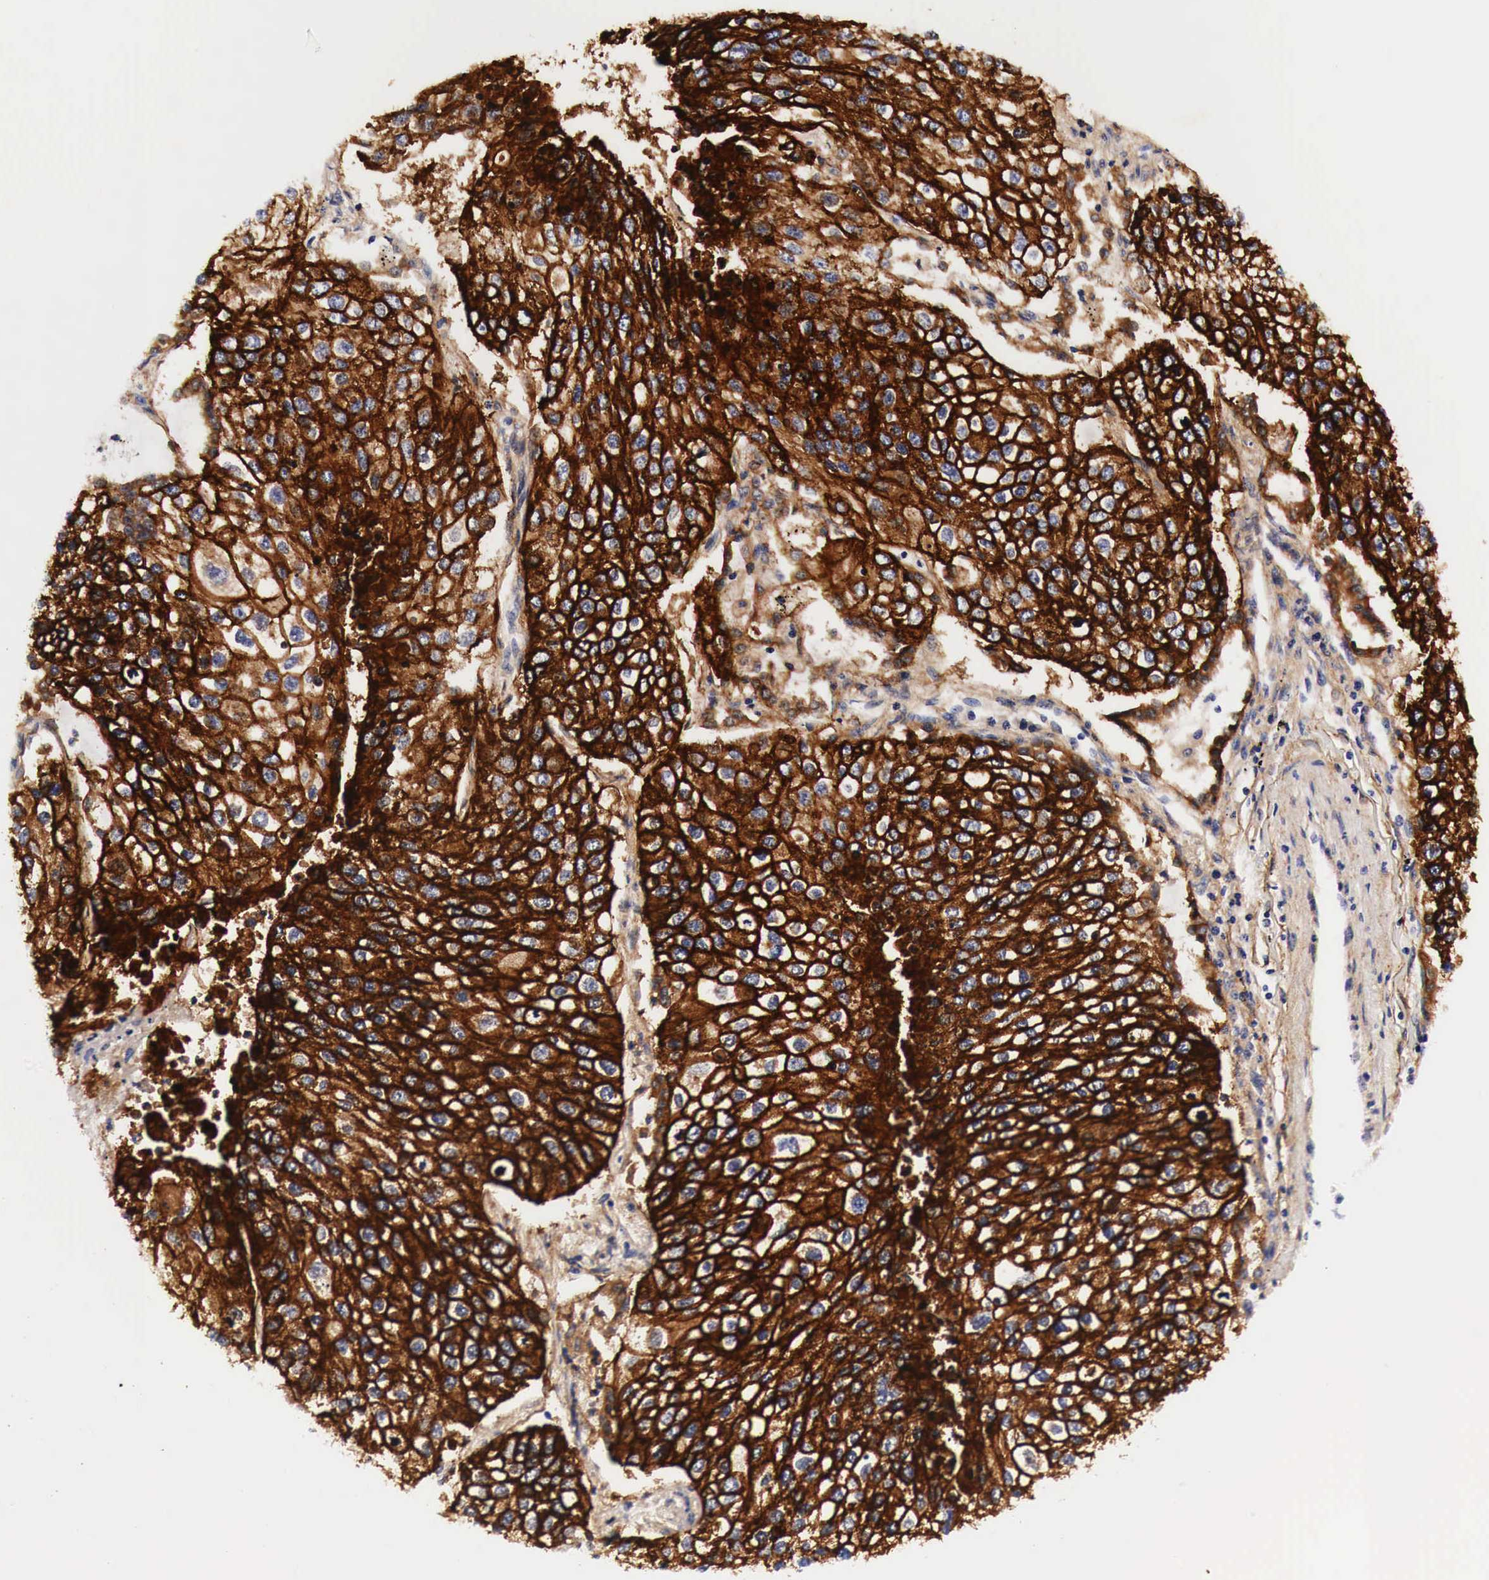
{"staining": {"intensity": "strong", "quantity": ">75%", "location": "cytoplasmic/membranous"}, "tissue": "lung cancer", "cell_type": "Tumor cells", "image_type": "cancer", "snomed": [{"axis": "morphology", "description": "Squamous cell carcinoma, NOS"}, {"axis": "topography", "description": "Lung"}], "caption": "A photomicrograph of human lung cancer (squamous cell carcinoma) stained for a protein reveals strong cytoplasmic/membranous brown staining in tumor cells. (Stains: DAB in brown, nuclei in blue, Microscopy: brightfield microscopy at high magnification).", "gene": "EGFR", "patient": {"sex": "male", "age": 75}}